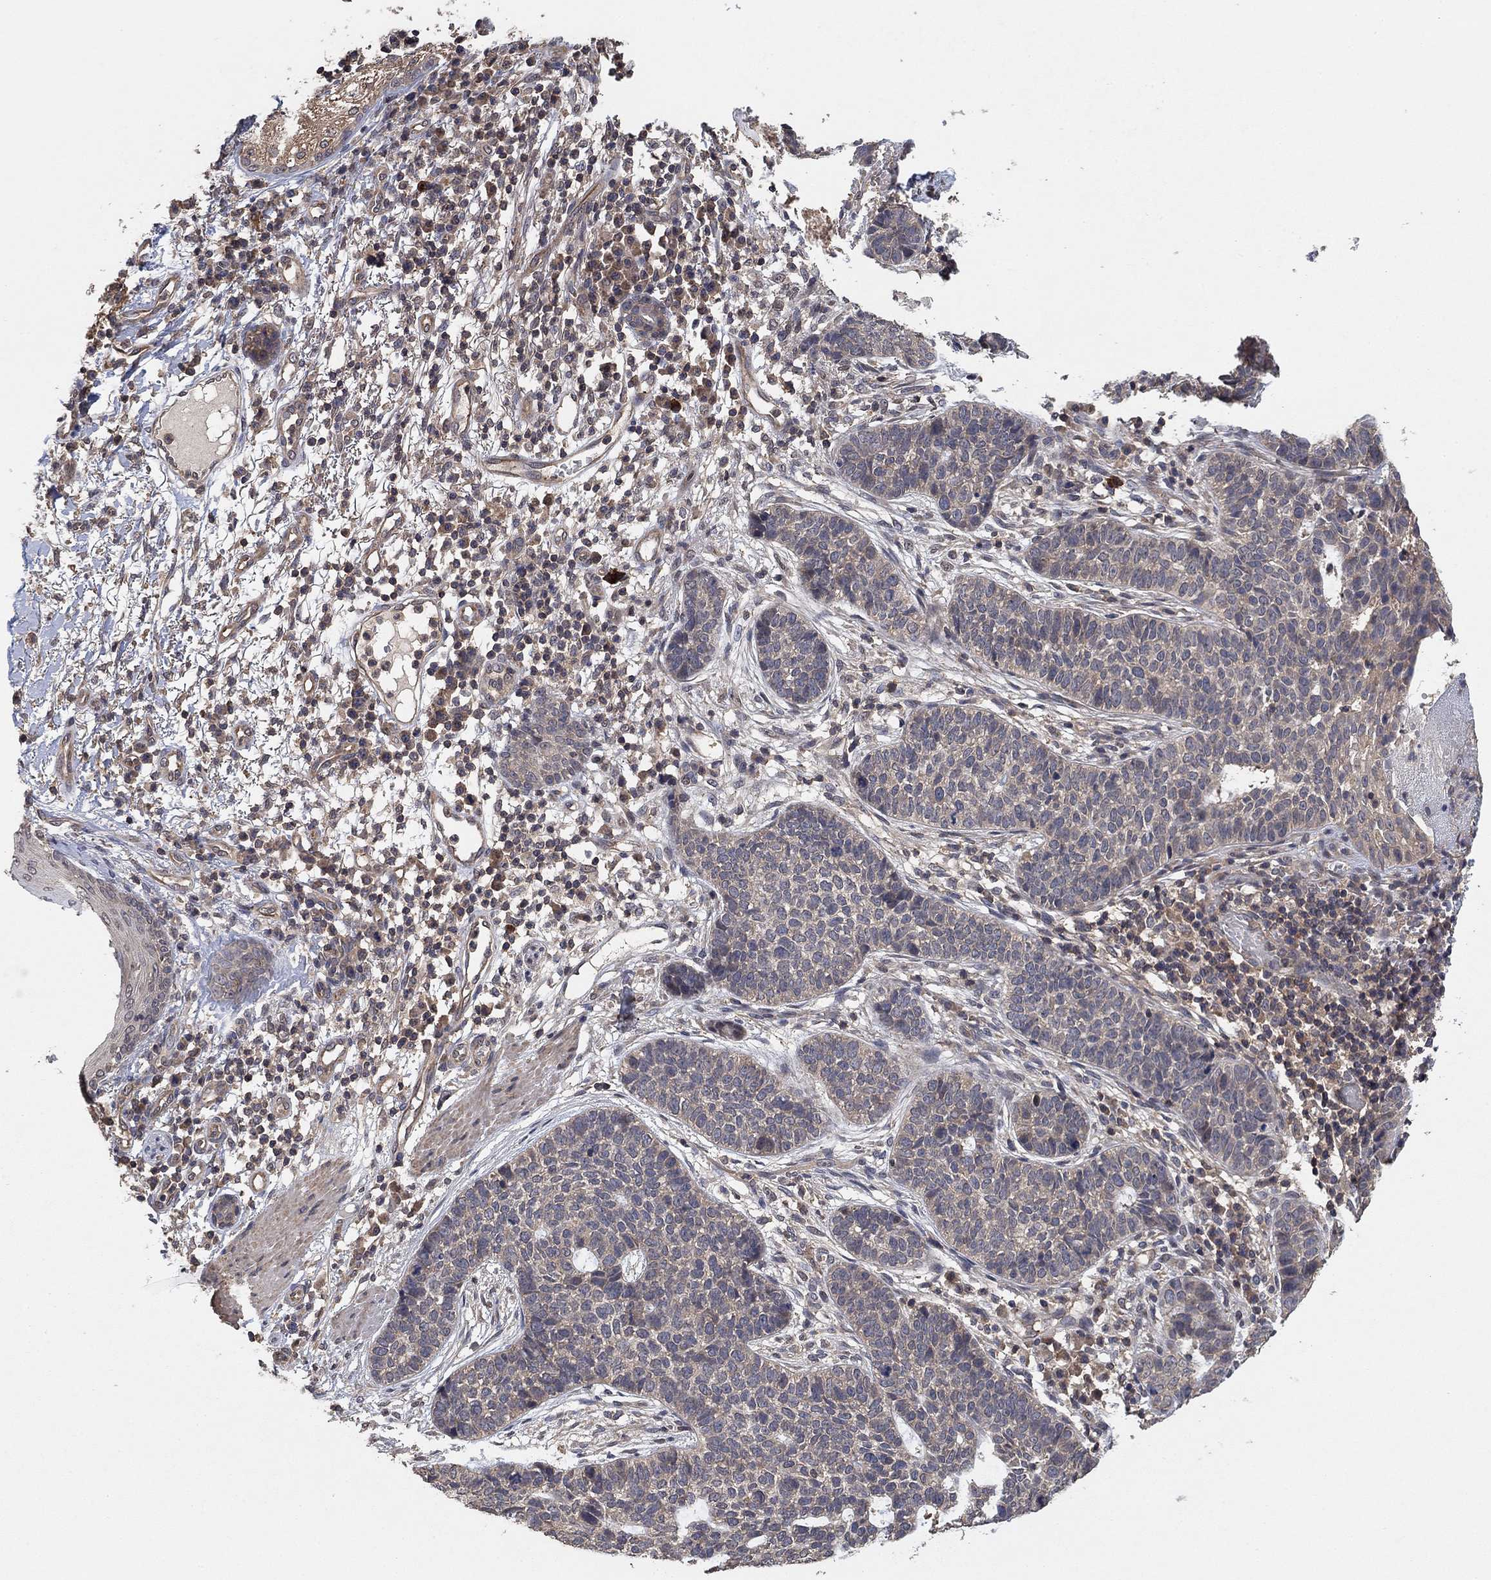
{"staining": {"intensity": "negative", "quantity": "none", "location": "none"}, "tissue": "skin cancer", "cell_type": "Tumor cells", "image_type": "cancer", "snomed": [{"axis": "morphology", "description": "Squamous cell carcinoma, NOS"}, {"axis": "topography", "description": "Skin"}], "caption": "This micrograph is of skin cancer stained with IHC to label a protein in brown with the nuclei are counter-stained blue. There is no expression in tumor cells.", "gene": "CCDC43", "patient": {"sex": "male", "age": 88}}